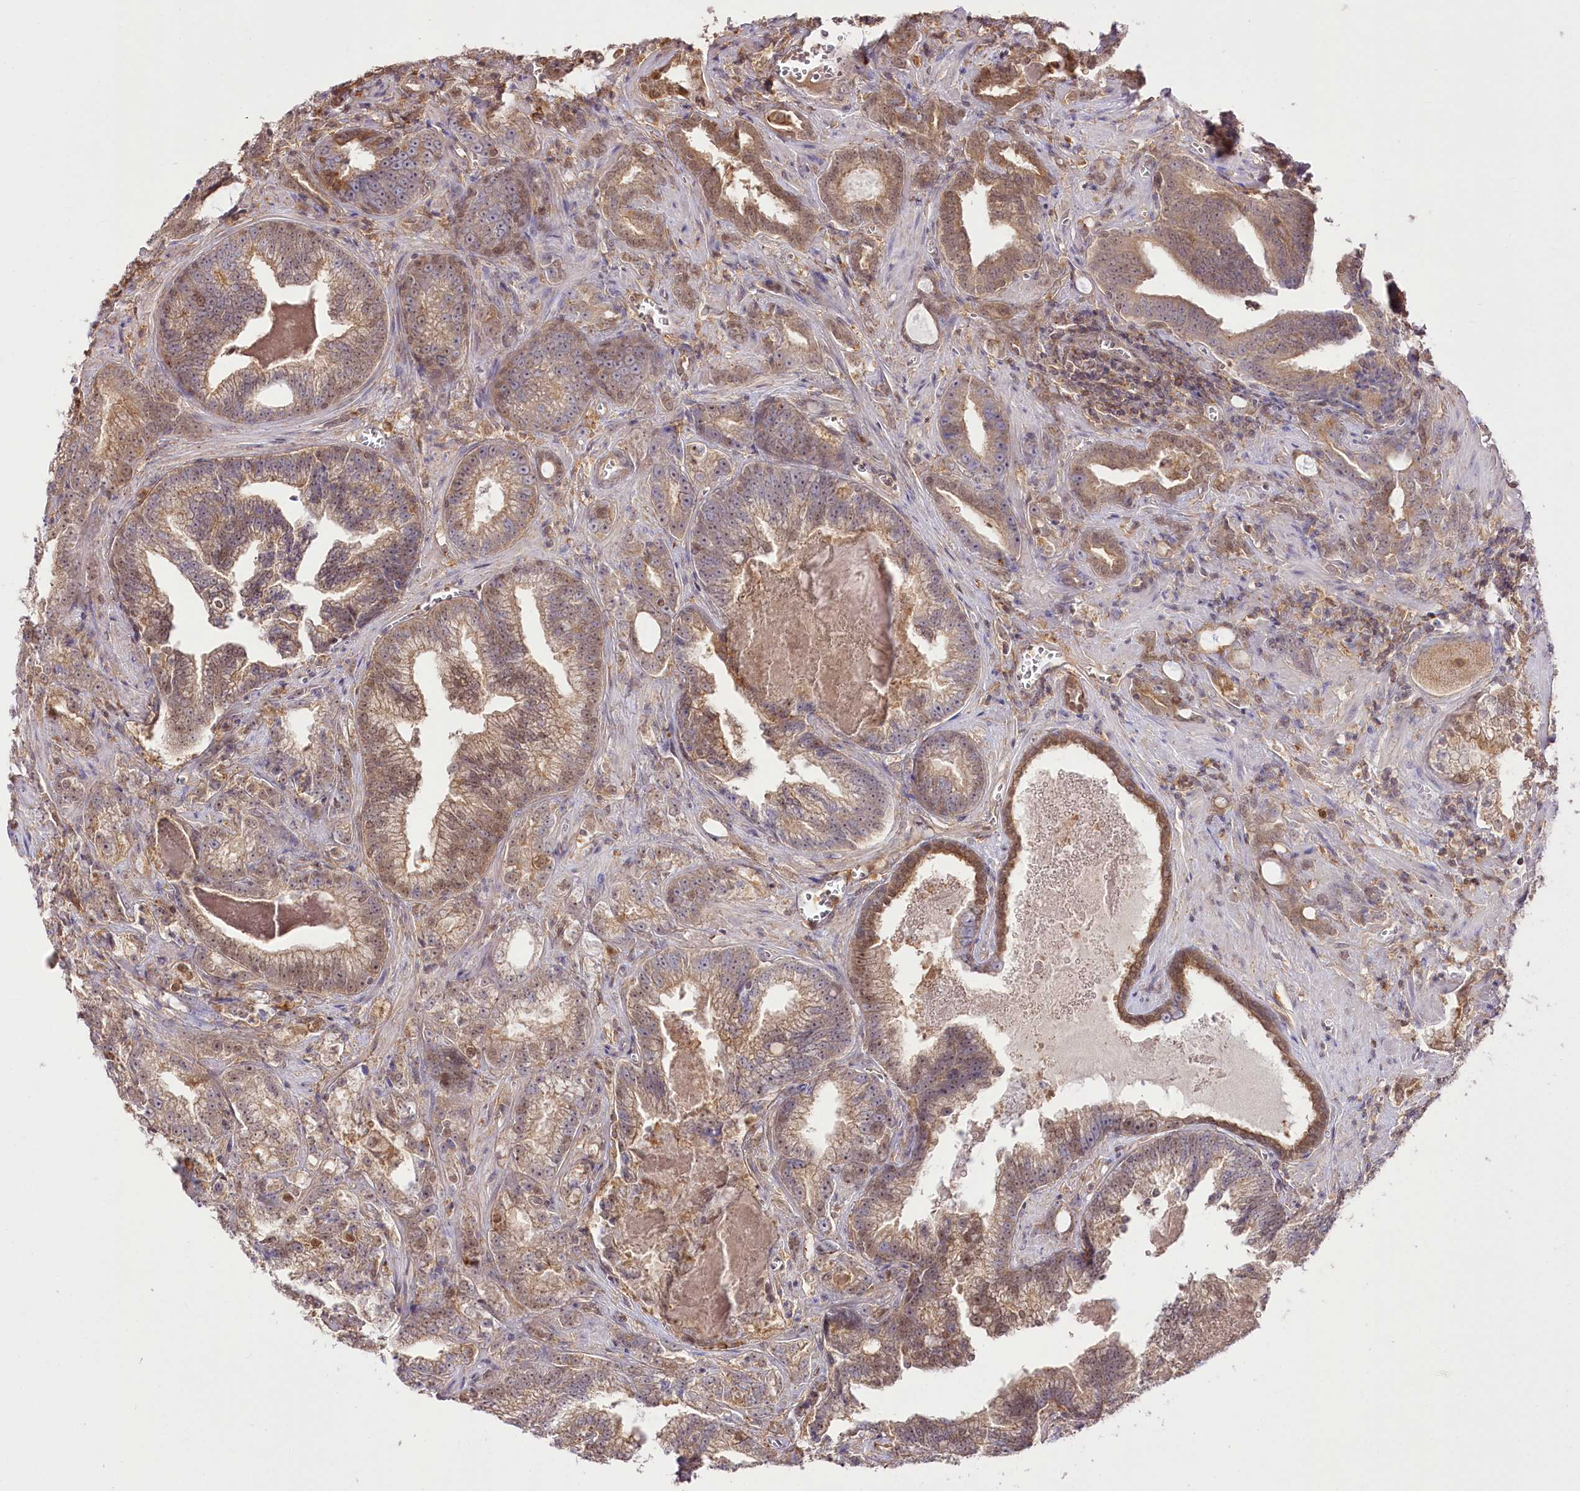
{"staining": {"intensity": "moderate", "quantity": ">75%", "location": "cytoplasmic/membranous"}, "tissue": "prostate cancer", "cell_type": "Tumor cells", "image_type": "cancer", "snomed": [{"axis": "morphology", "description": "Adenocarcinoma, High grade"}, {"axis": "topography", "description": "Prostate and seminal vesicle, NOS"}], "caption": "An immunohistochemistry histopathology image of tumor tissue is shown. Protein staining in brown shows moderate cytoplasmic/membranous positivity in prostate cancer within tumor cells. Nuclei are stained in blue.", "gene": "UGP2", "patient": {"sex": "male", "age": 67}}